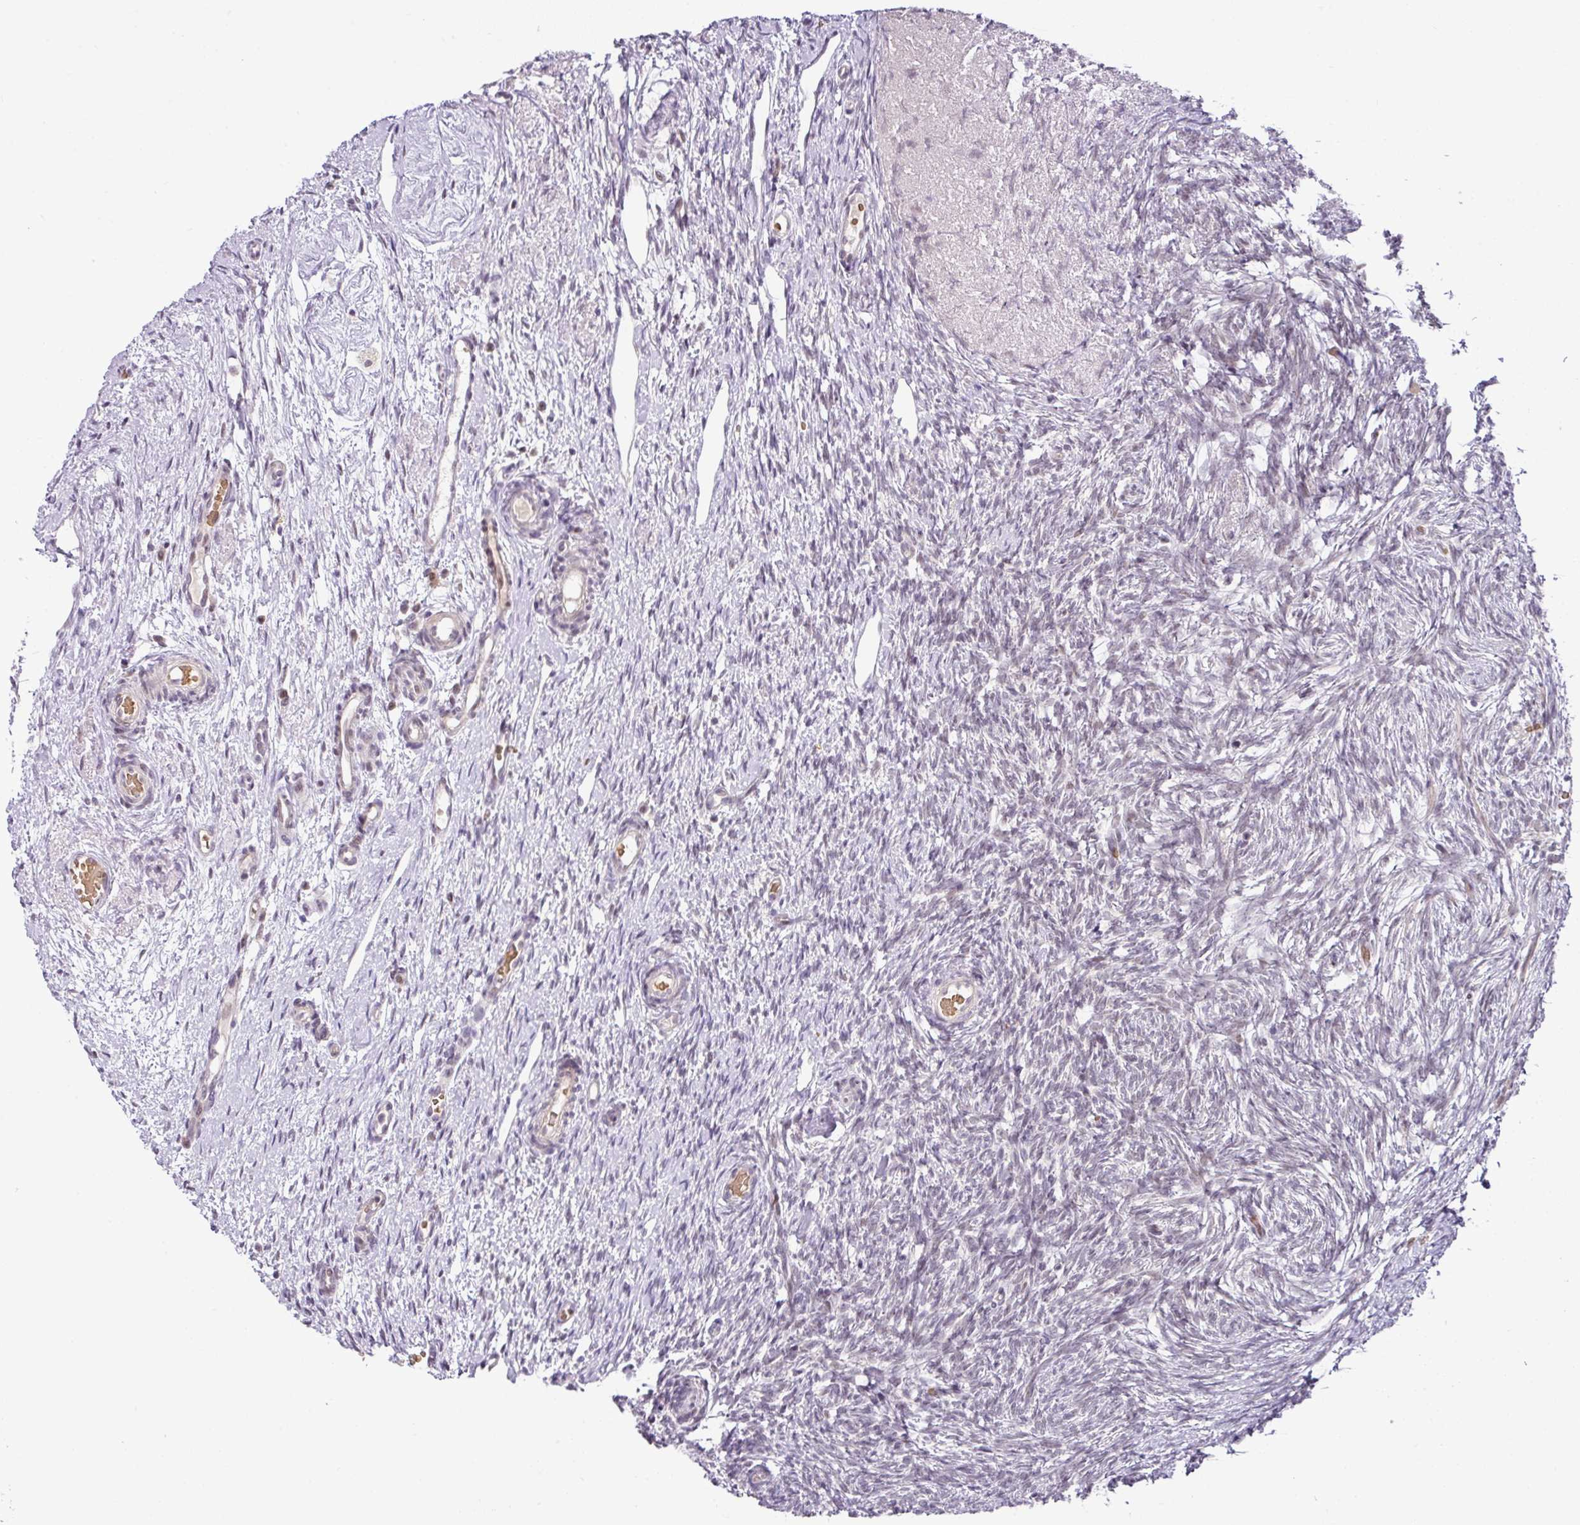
{"staining": {"intensity": "negative", "quantity": "none", "location": "none"}, "tissue": "ovary", "cell_type": "Ovarian stroma cells", "image_type": "normal", "snomed": [{"axis": "morphology", "description": "Normal tissue, NOS"}, {"axis": "topography", "description": "Ovary"}], "caption": "This image is of benign ovary stained with immunohistochemistry (IHC) to label a protein in brown with the nuclei are counter-stained blue. There is no positivity in ovarian stroma cells. Brightfield microscopy of immunohistochemistry stained with DAB (brown) and hematoxylin (blue), captured at high magnification.", "gene": "PARP2", "patient": {"sex": "female", "age": 51}}